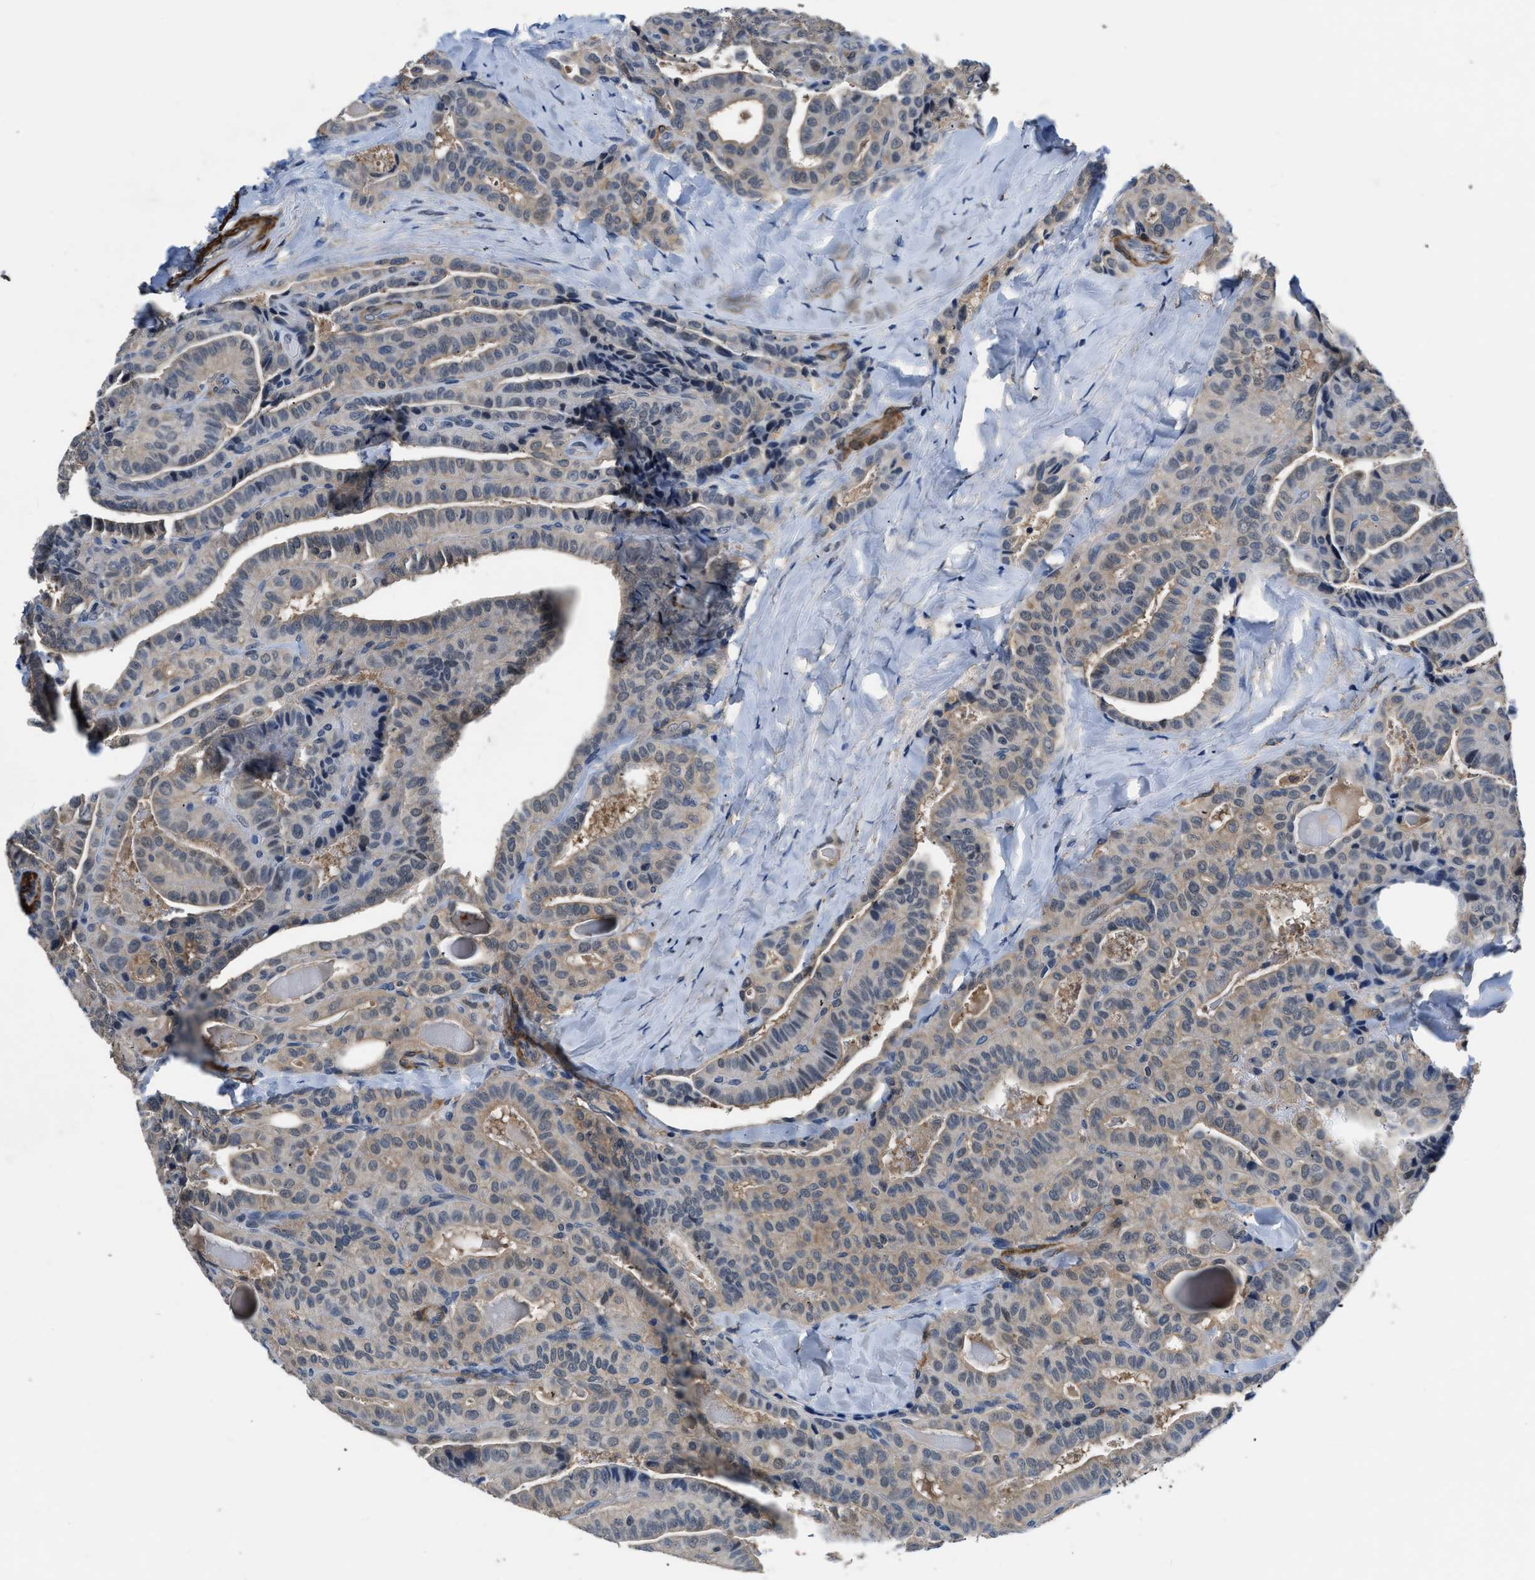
{"staining": {"intensity": "weak", "quantity": ">75%", "location": "cytoplasmic/membranous"}, "tissue": "thyroid cancer", "cell_type": "Tumor cells", "image_type": "cancer", "snomed": [{"axis": "morphology", "description": "Papillary adenocarcinoma, NOS"}, {"axis": "topography", "description": "Thyroid gland"}], "caption": "High-magnification brightfield microscopy of thyroid papillary adenocarcinoma stained with DAB (brown) and counterstained with hematoxylin (blue). tumor cells exhibit weak cytoplasmic/membranous staining is present in approximately>75% of cells.", "gene": "LANCL2", "patient": {"sex": "male", "age": 77}}